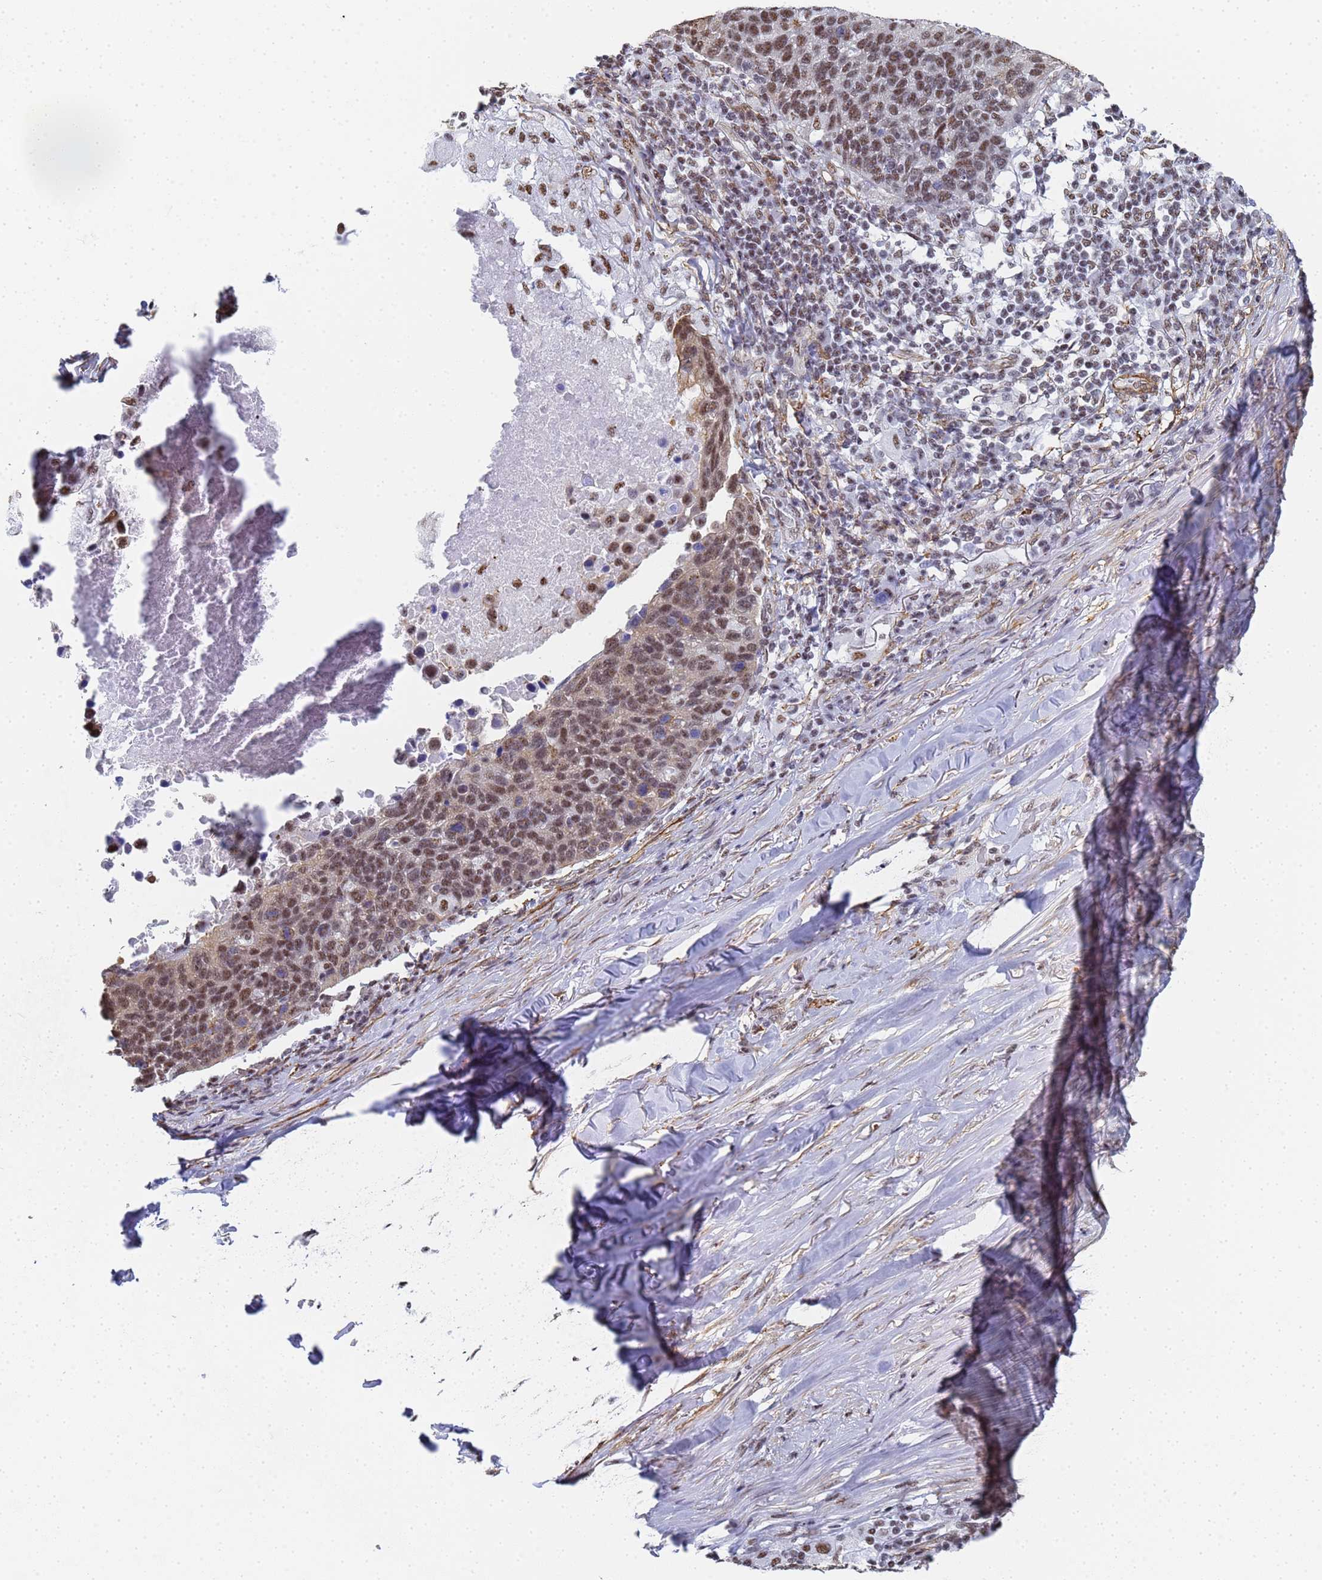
{"staining": {"intensity": "moderate", "quantity": ">75%", "location": "nuclear"}, "tissue": "lung cancer", "cell_type": "Tumor cells", "image_type": "cancer", "snomed": [{"axis": "morphology", "description": "Normal tissue, NOS"}, {"axis": "morphology", "description": "Squamous cell carcinoma, NOS"}, {"axis": "topography", "description": "Lymph node"}, {"axis": "topography", "description": "Lung"}], "caption": "Protein staining reveals moderate nuclear expression in approximately >75% of tumor cells in lung squamous cell carcinoma.", "gene": "PRRT4", "patient": {"sex": "male", "age": 66}}